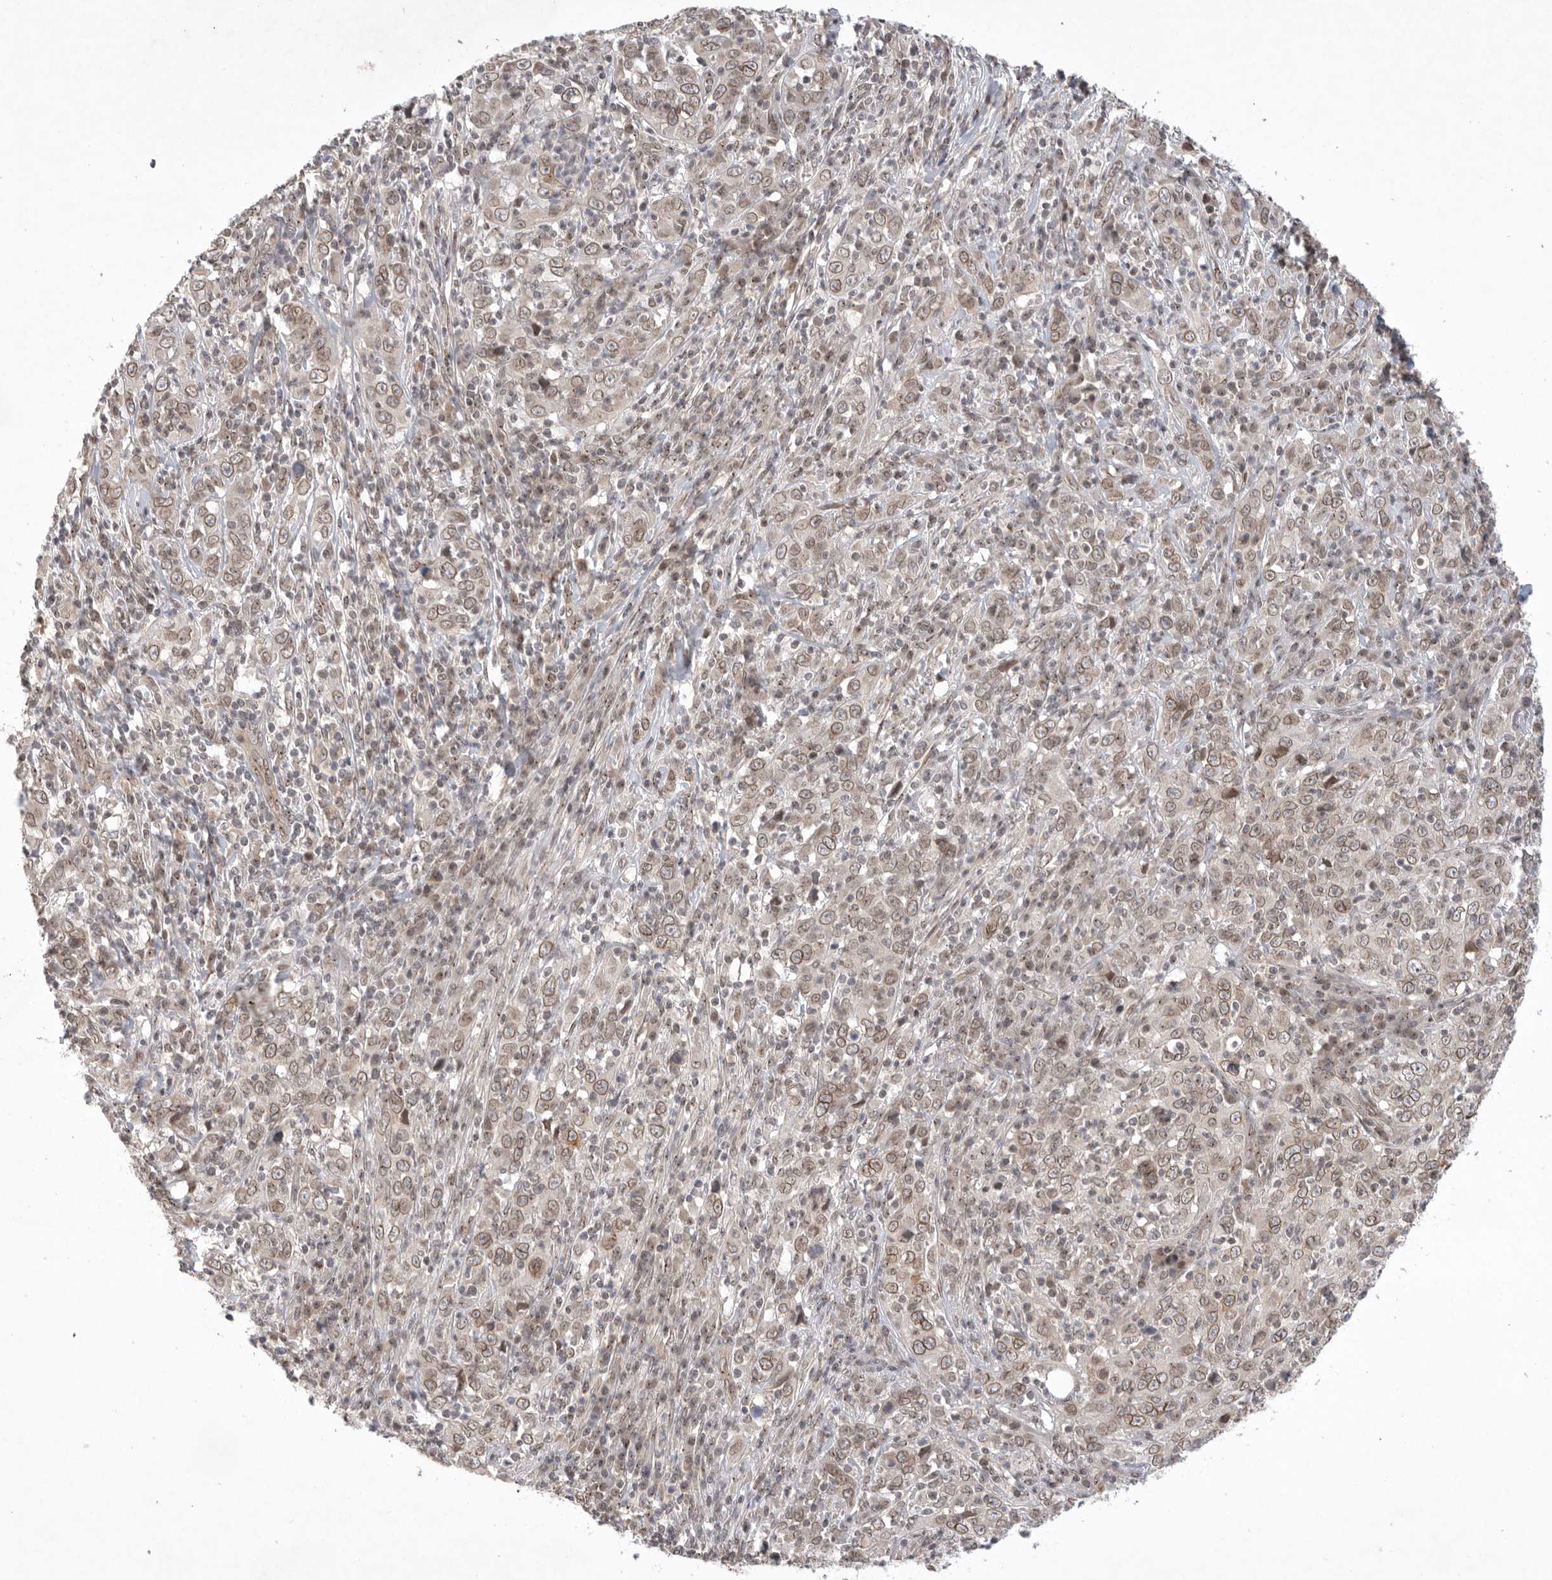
{"staining": {"intensity": "moderate", "quantity": ">75%", "location": "cytoplasmic/membranous,nuclear"}, "tissue": "cervical cancer", "cell_type": "Tumor cells", "image_type": "cancer", "snomed": [{"axis": "morphology", "description": "Squamous cell carcinoma, NOS"}, {"axis": "topography", "description": "Cervix"}], "caption": "Squamous cell carcinoma (cervical) stained with a brown dye exhibits moderate cytoplasmic/membranous and nuclear positive staining in about >75% of tumor cells.", "gene": "LEMD3", "patient": {"sex": "female", "age": 46}}